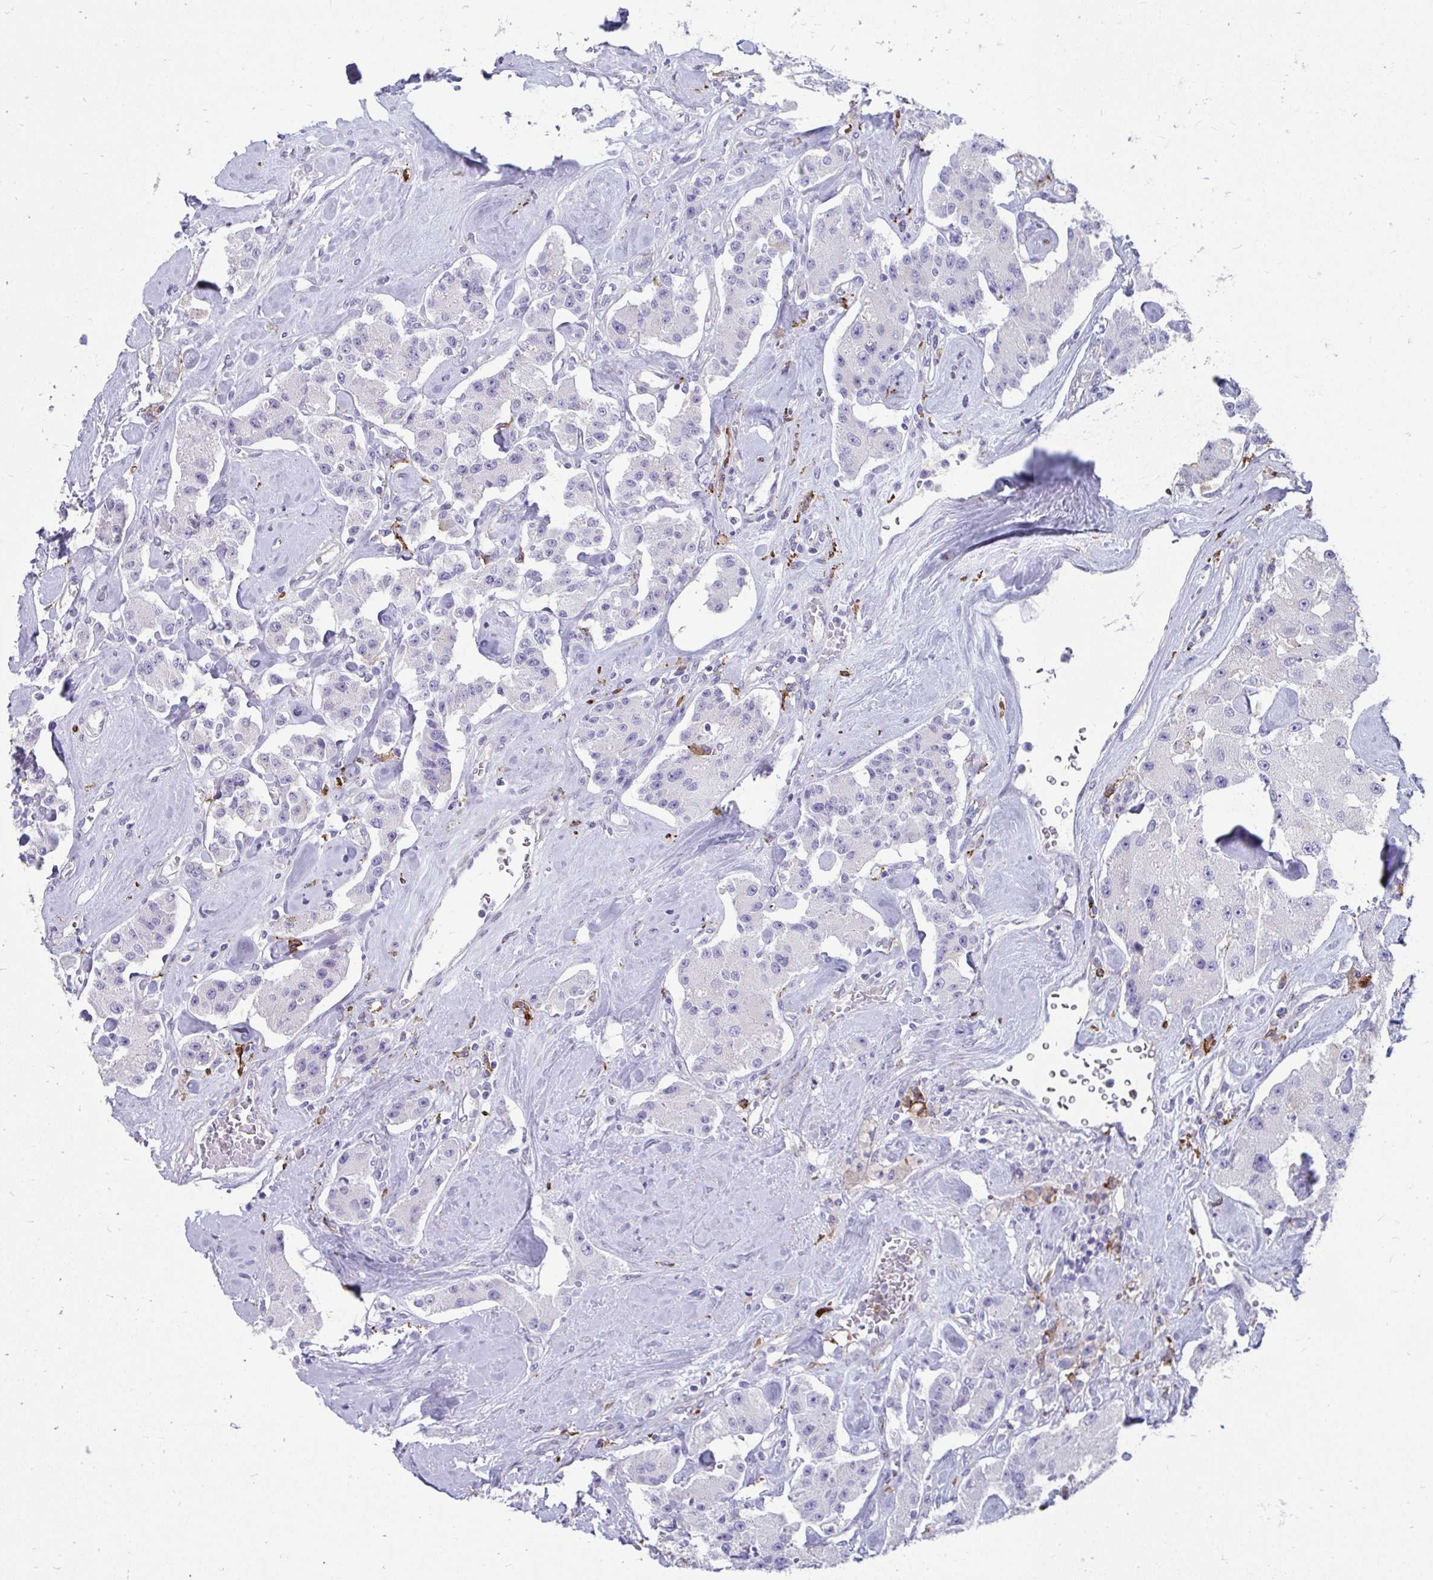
{"staining": {"intensity": "negative", "quantity": "none", "location": "none"}, "tissue": "carcinoid", "cell_type": "Tumor cells", "image_type": "cancer", "snomed": [{"axis": "morphology", "description": "Carcinoid, malignant, NOS"}, {"axis": "topography", "description": "Pancreas"}], "caption": "This is an IHC image of human carcinoid (malignant). There is no expression in tumor cells.", "gene": "CD163", "patient": {"sex": "male", "age": 41}}